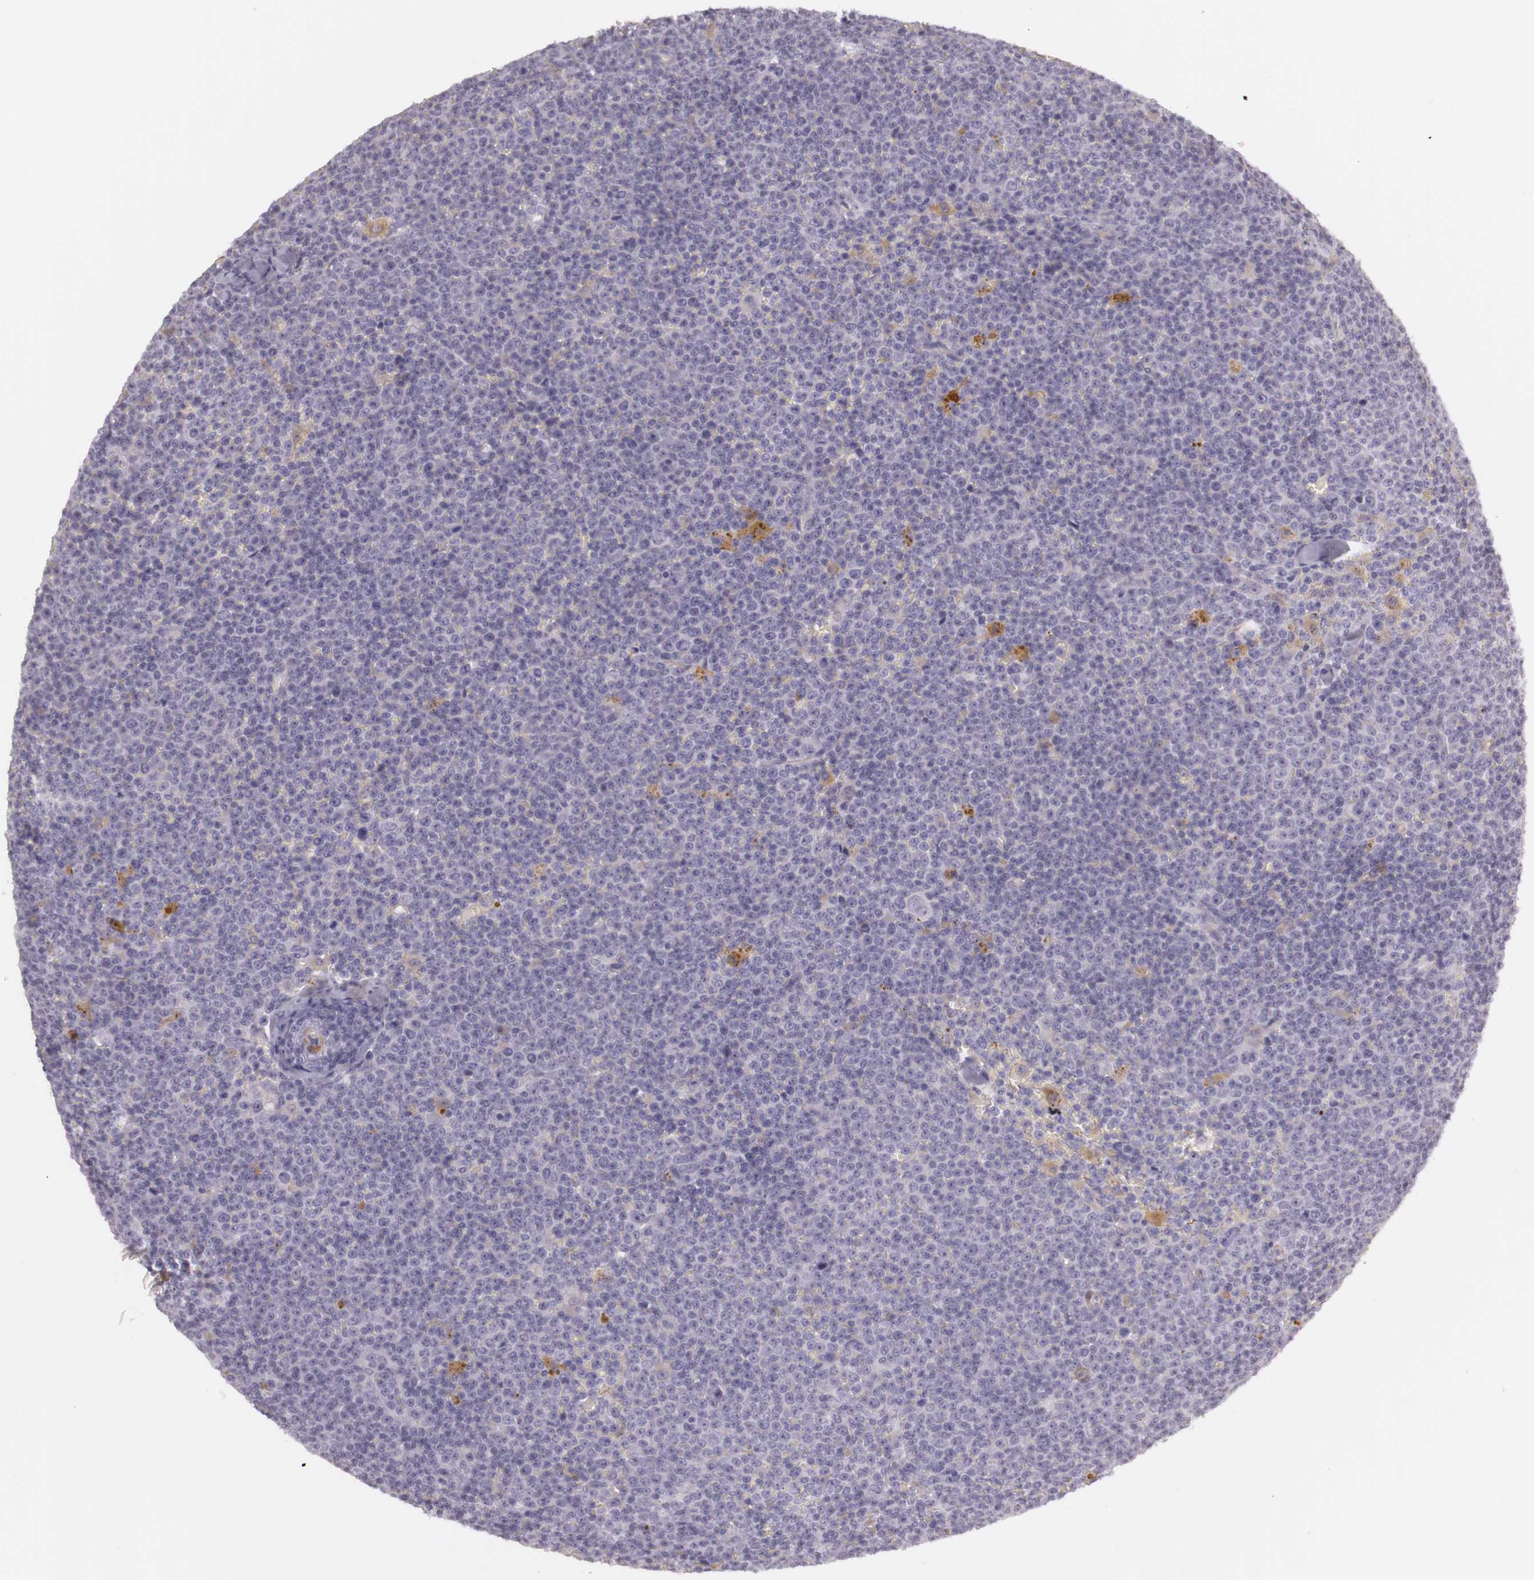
{"staining": {"intensity": "weak", "quantity": "25%-75%", "location": "cytoplasmic/membranous"}, "tissue": "lymphoma", "cell_type": "Tumor cells", "image_type": "cancer", "snomed": [{"axis": "morphology", "description": "Malignant lymphoma, non-Hodgkin's type, Low grade"}, {"axis": "topography", "description": "Lymph node"}], "caption": "Tumor cells demonstrate low levels of weak cytoplasmic/membranous staining in about 25%-75% of cells in human lymphoma.", "gene": "CNTN2", "patient": {"sex": "male", "age": 50}}